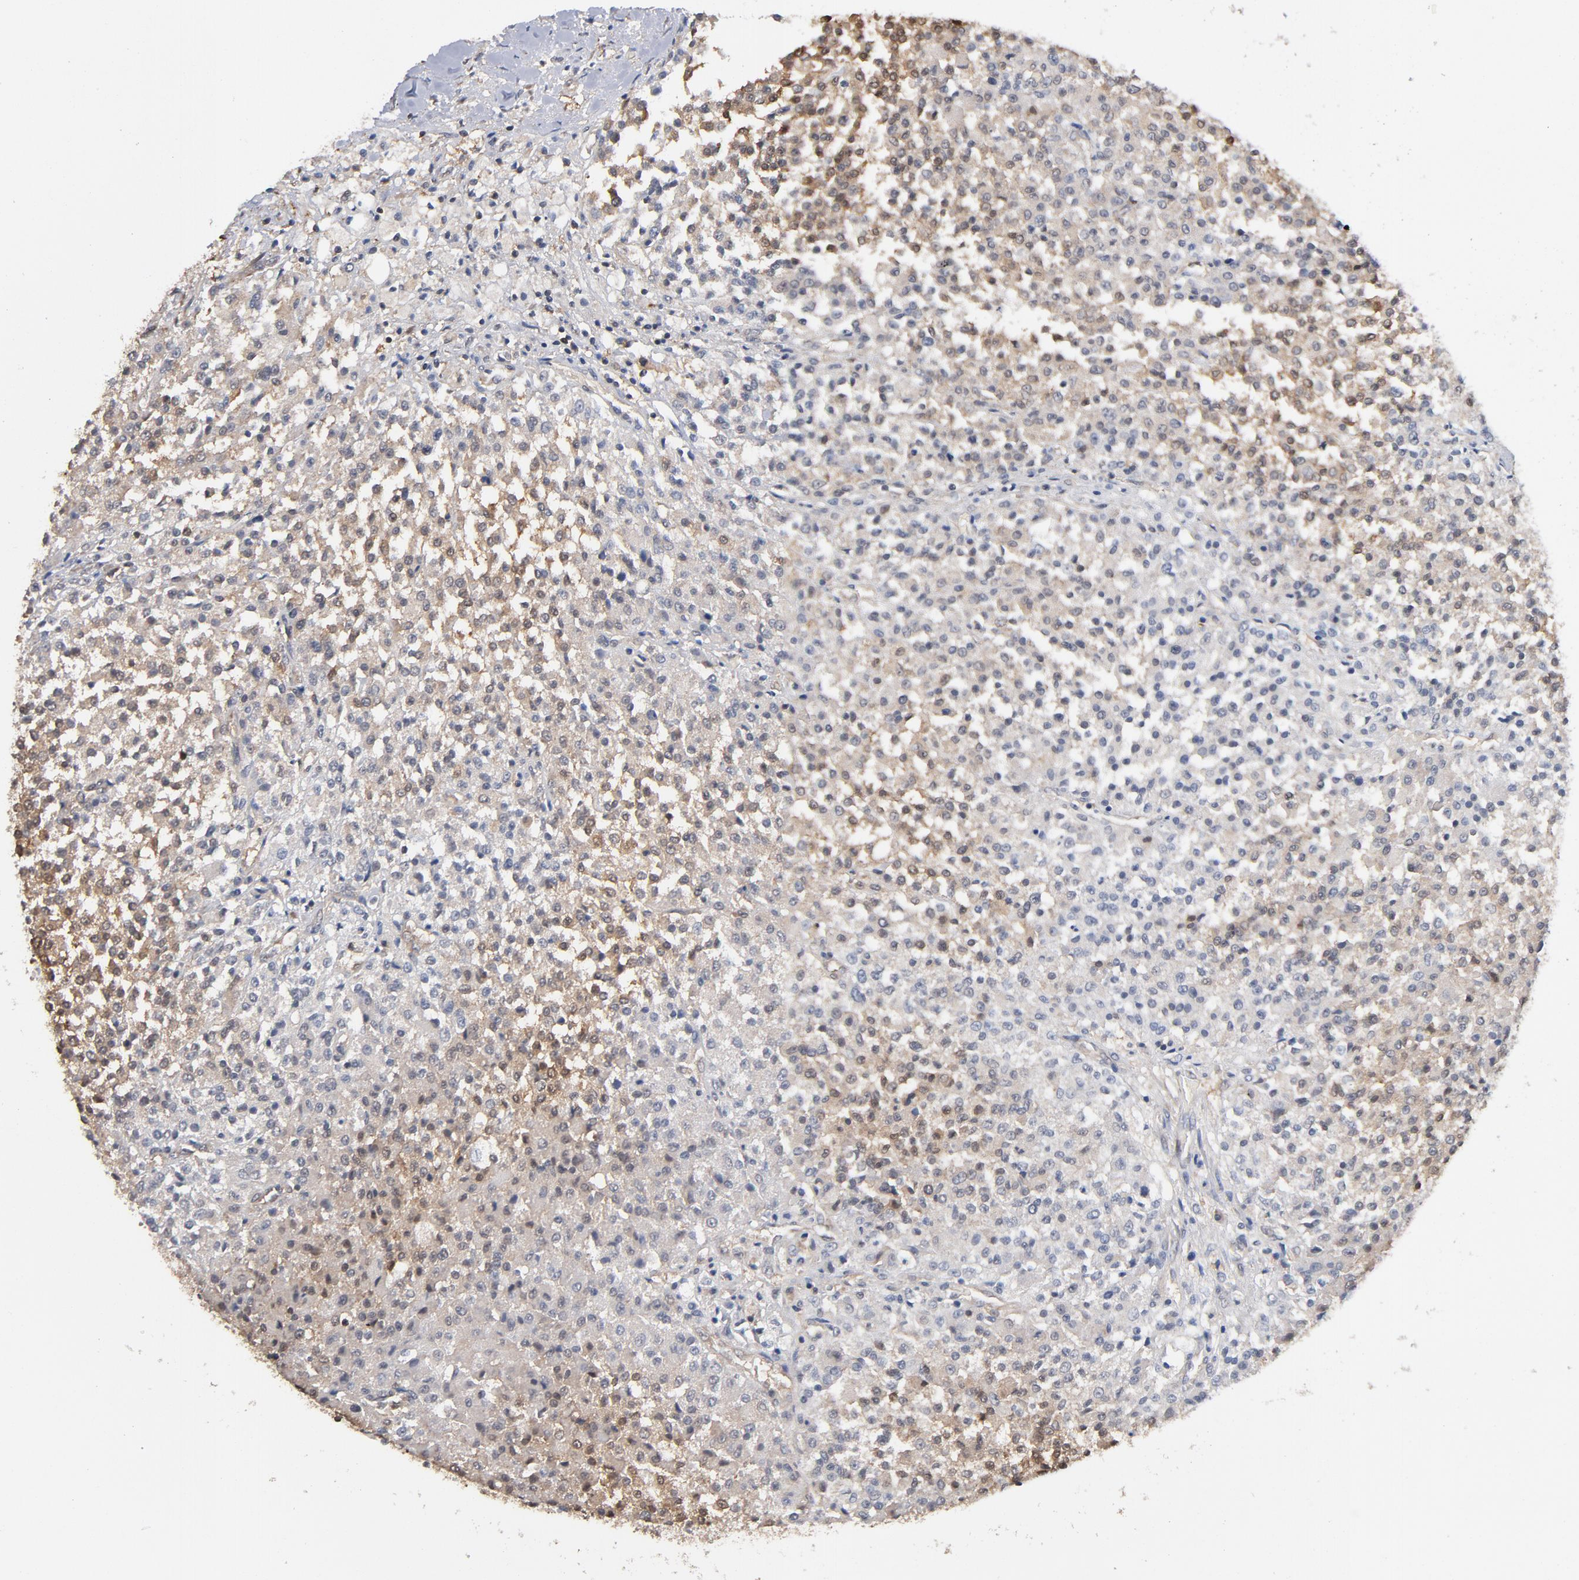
{"staining": {"intensity": "weak", "quantity": "25%-75%", "location": "cytoplasmic/membranous"}, "tissue": "testis cancer", "cell_type": "Tumor cells", "image_type": "cancer", "snomed": [{"axis": "morphology", "description": "Seminoma, NOS"}, {"axis": "topography", "description": "Testis"}], "caption": "Approximately 25%-75% of tumor cells in human testis cancer demonstrate weak cytoplasmic/membranous protein staining as visualized by brown immunohistochemical staining.", "gene": "MIF", "patient": {"sex": "male", "age": 59}}